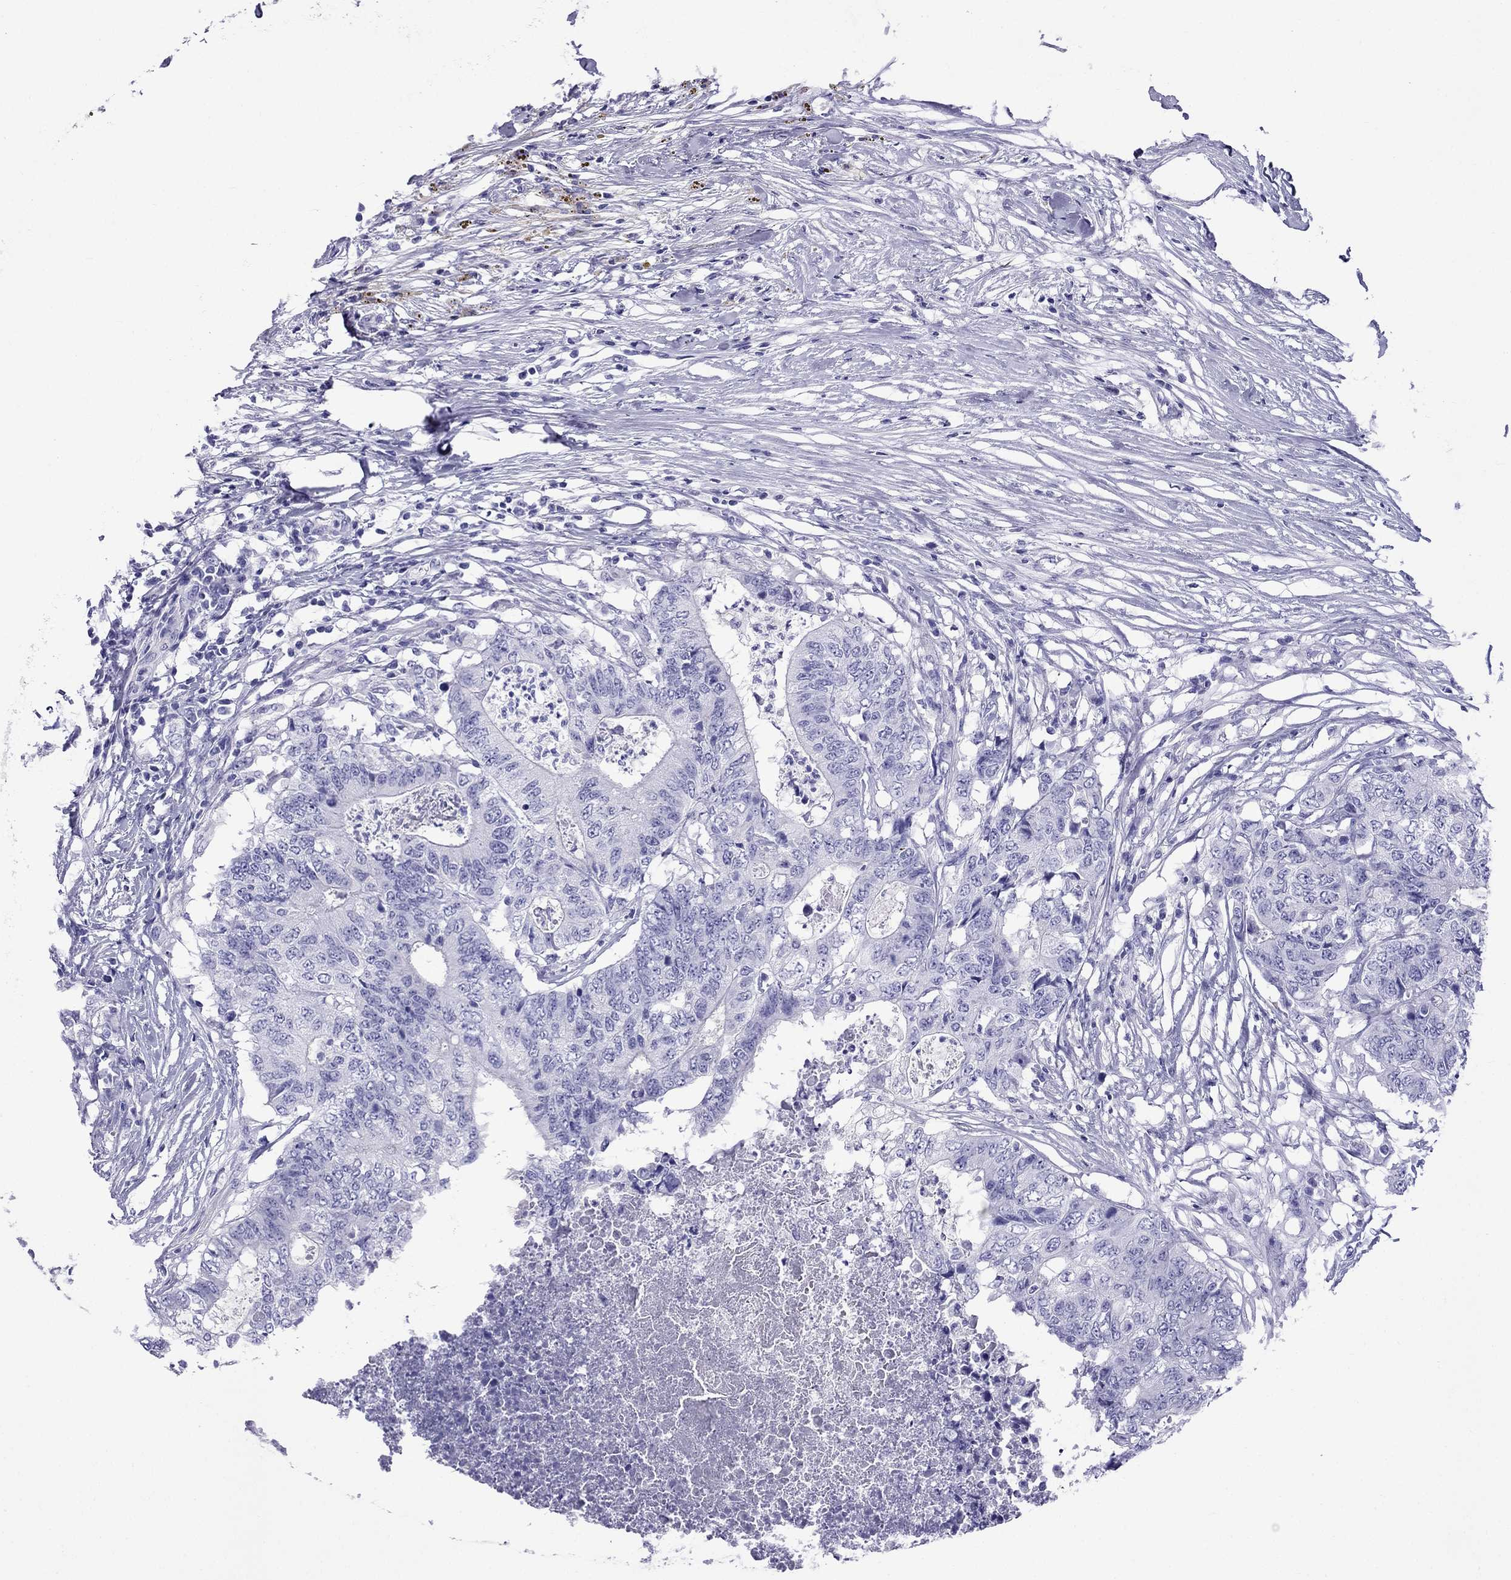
{"staining": {"intensity": "negative", "quantity": "none", "location": "none"}, "tissue": "colorectal cancer", "cell_type": "Tumor cells", "image_type": "cancer", "snomed": [{"axis": "morphology", "description": "Adenocarcinoma, NOS"}, {"axis": "topography", "description": "Colon"}], "caption": "Immunohistochemical staining of colorectal cancer displays no significant staining in tumor cells.", "gene": "ARR3", "patient": {"sex": "female", "age": 48}}